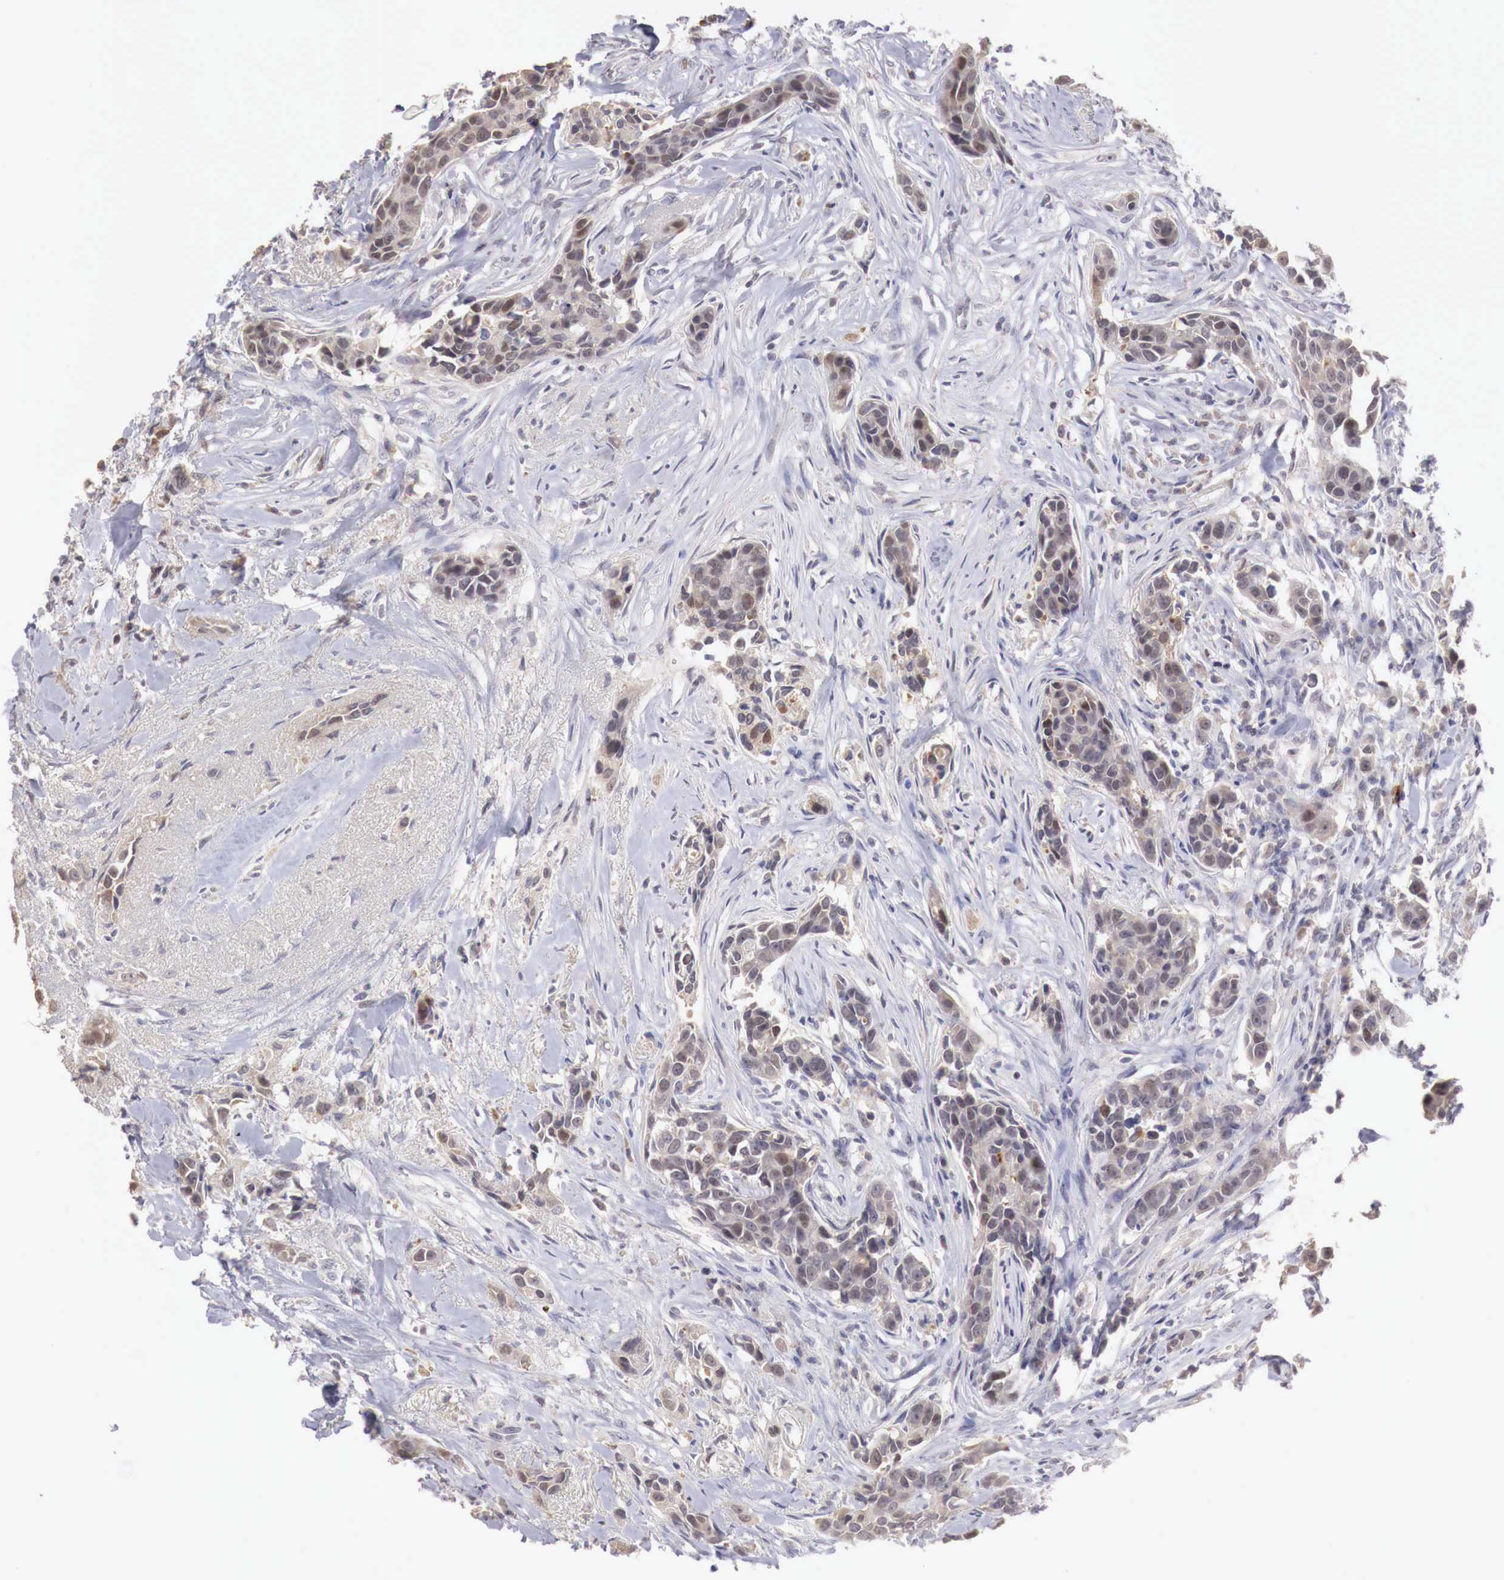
{"staining": {"intensity": "moderate", "quantity": "25%-75%", "location": "cytoplasmic/membranous,nuclear"}, "tissue": "breast cancer", "cell_type": "Tumor cells", "image_type": "cancer", "snomed": [{"axis": "morphology", "description": "Duct carcinoma"}, {"axis": "topography", "description": "Breast"}], "caption": "Brown immunohistochemical staining in human breast intraductal carcinoma reveals moderate cytoplasmic/membranous and nuclear expression in about 25%-75% of tumor cells. The protein of interest is shown in brown color, while the nuclei are stained blue.", "gene": "TBC1D9", "patient": {"sex": "female", "age": 91}}